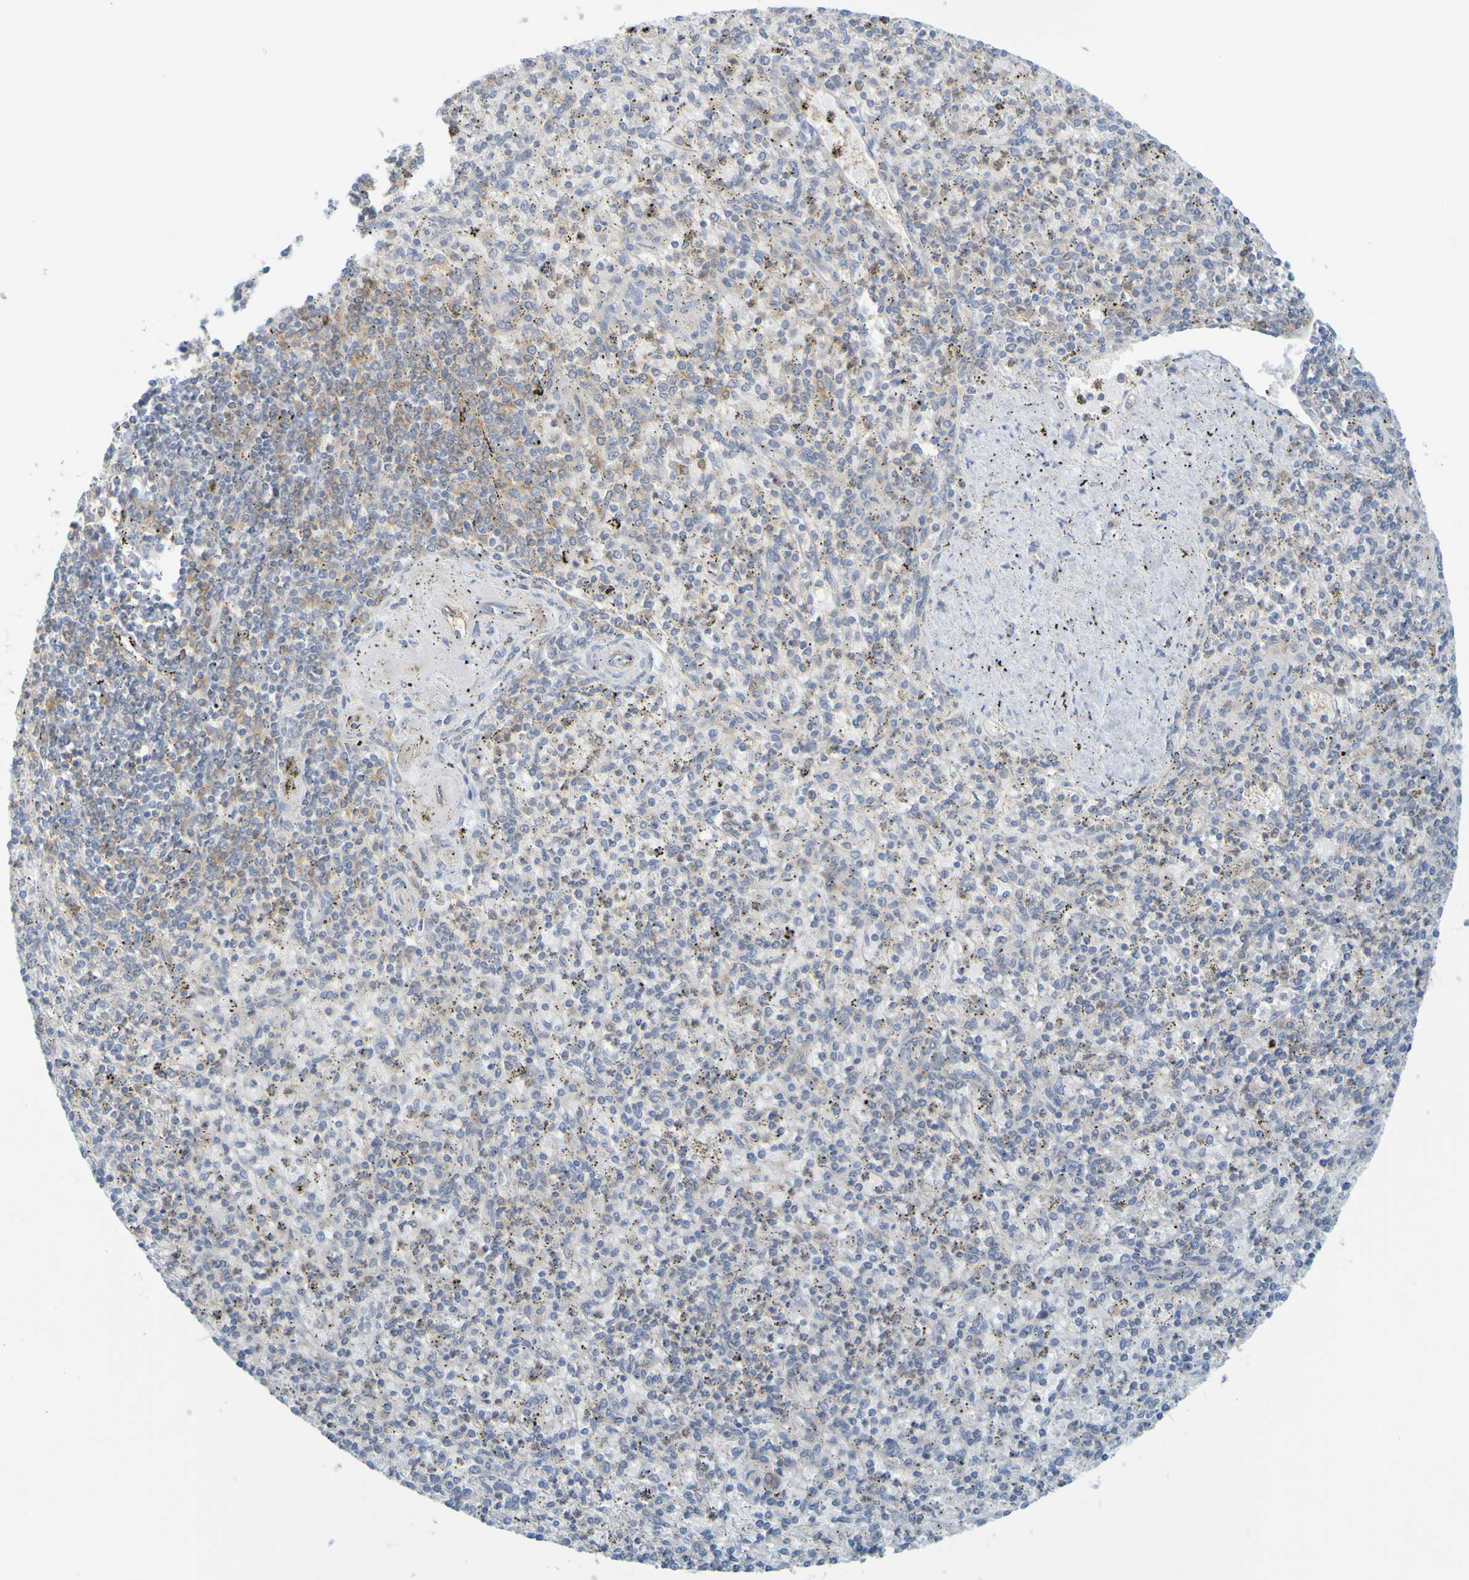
{"staining": {"intensity": "weak", "quantity": "25%-75%", "location": "cytoplasmic/membranous"}, "tissue": "spleen", "cell_type": "Cells in red pulp", "image_type": "normal", "snomed": [{"axis": "morphology", "description": "Normal tissue, NOS"}, {"axis": "topography", "description": "Spleen"}], "caption": "This photomicrograph shows immunohistochemistry (IHC) staining of normal spleen, with low weak cytoplasmic/membranous positivity in about 25%-75% of cells in red pulp.", "gene": "APPL1", "patient": {"sex": "male", "age": 72}}